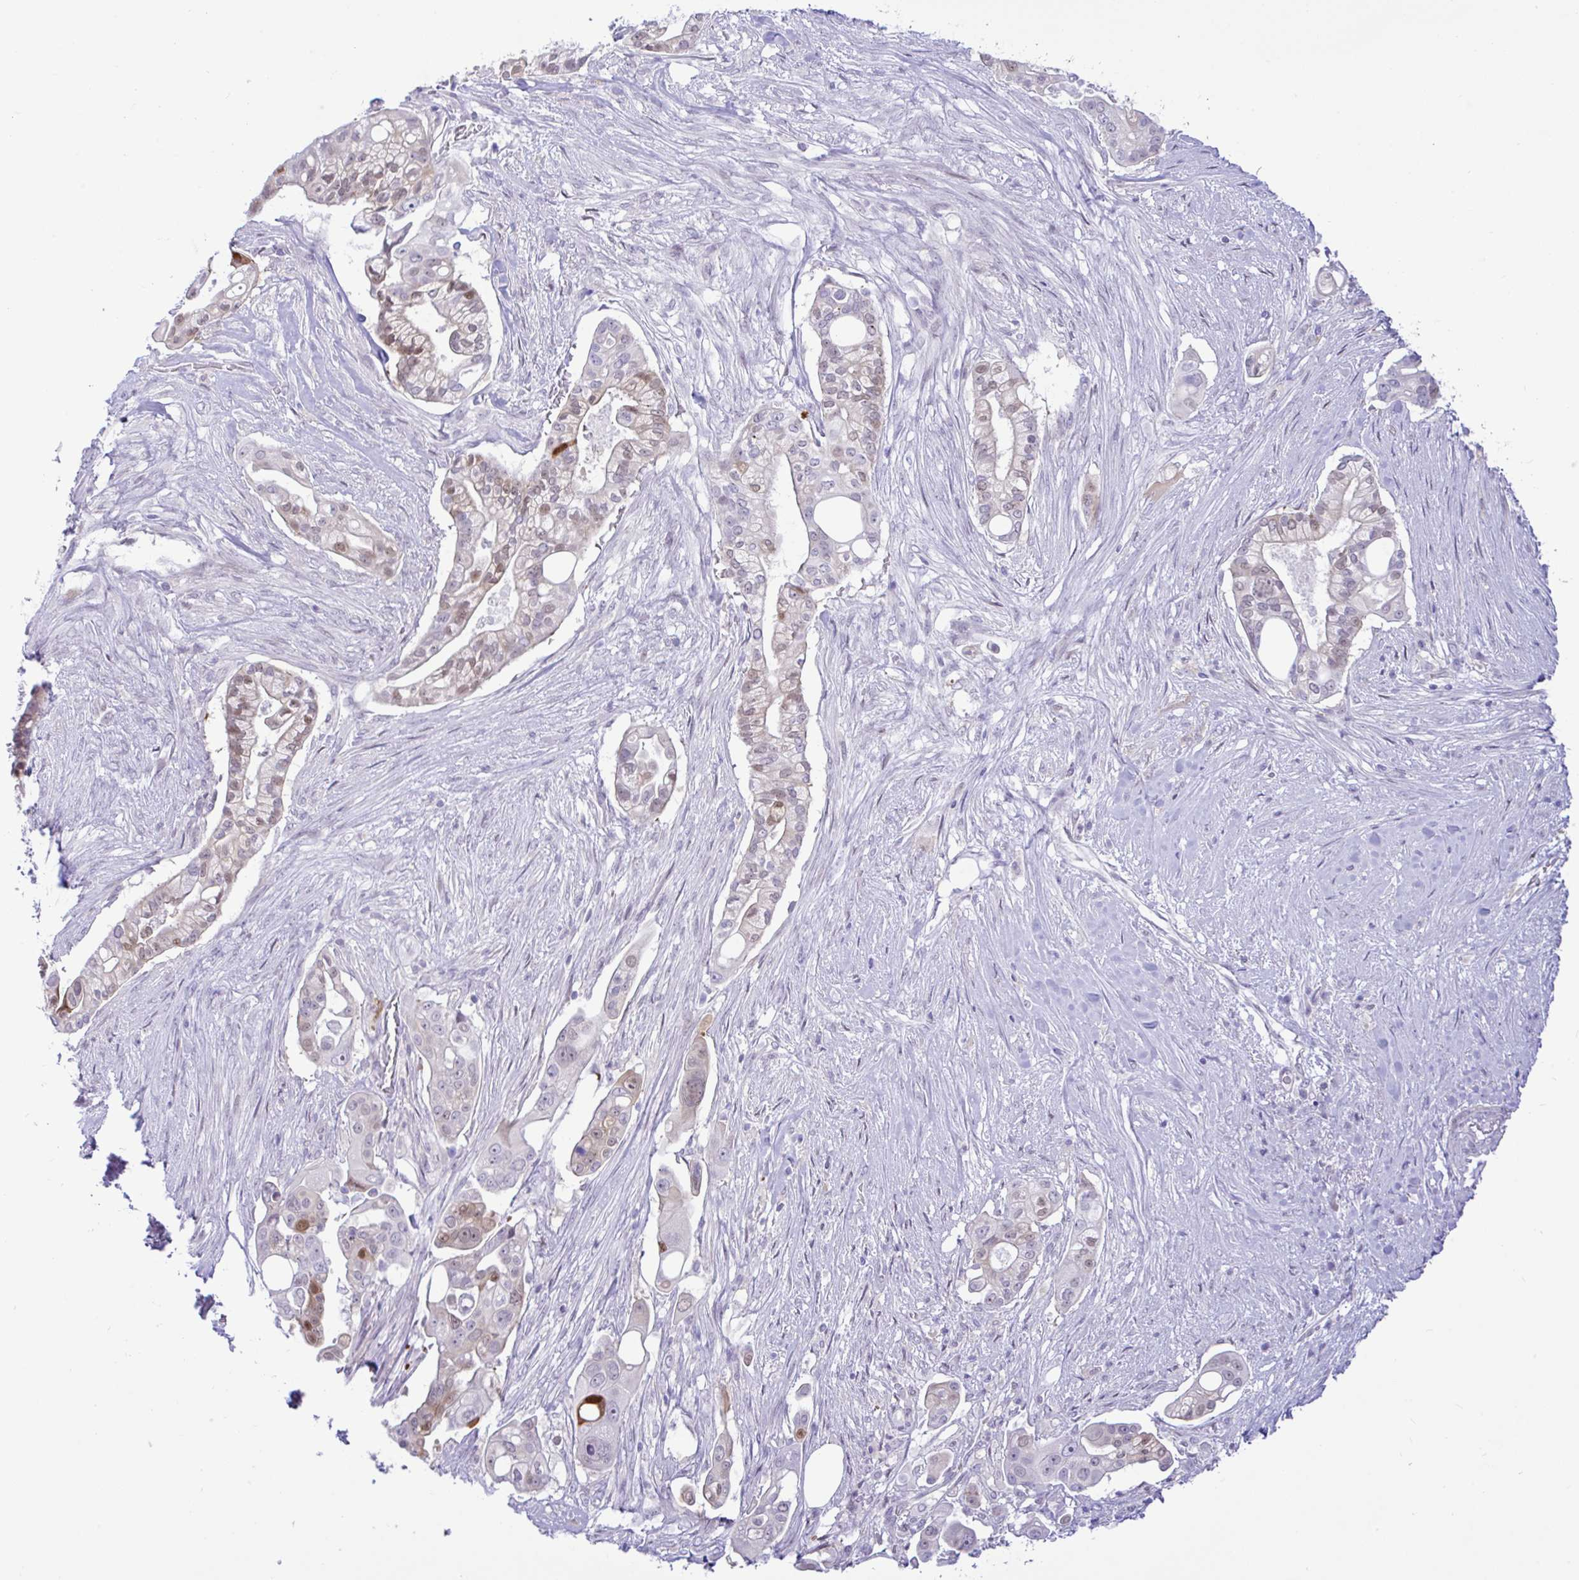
{"staining": {"intensity": "weak", "quantity": "<25%", "location": "cytoplasmic/membranous,nuclear"}, "tissue": "pancreatic cancer", "cell_type": "Tumor cells", "image_type": "cancer", "snomed": [{"axis": "morphology", "description": "Adenocarcinoma, NOS"}, {"axis": "topography", "description": "Pancreas"}], "caption": "DAB immunohistochemical staining of human pancreatic adenocarcinoma displays no significant expression in tumor cells. The staining was performed using DAB to visualize the protein expression in brown, while the nuclei were stained in blue with hematoxylin (Magnification: 20x).", "gene": "ZNF485", "patient": {"sex": "female", "age": 69}}